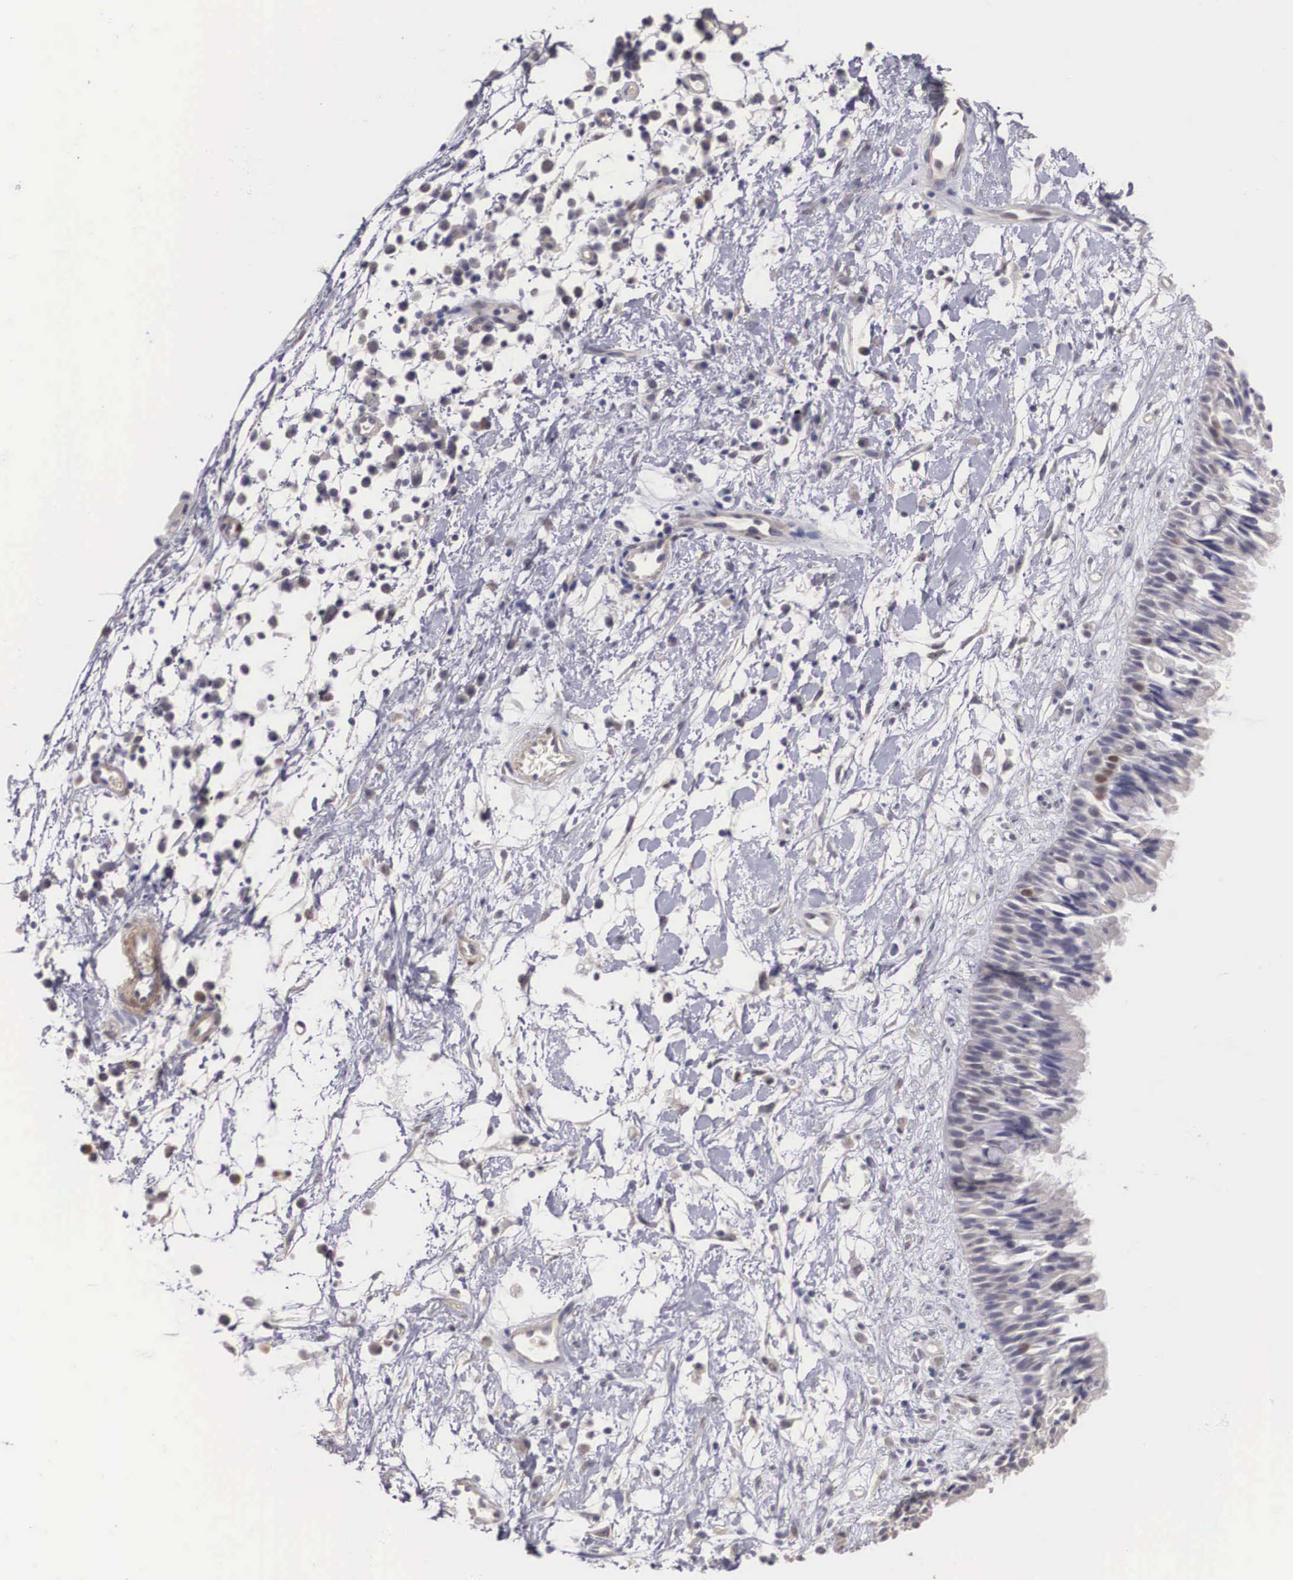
{"staining": {"intensity": "negative", "quantity": "none", "location": "none"}, "tissue": "nasopharynx", "cell_type": "Respiratory epithelial cells", "image_type": "normal", "snomed": [{"axis": "morphology", "description": "Normal tissue, NOS"}, {"axis": "topography", "description": "Nasopharynx"}], "caption": "This histopathology image is of unremarkable nasopharynx stained with immunohistochemistry to label a protein in brown with the nuclei are counter-stained blue. There is no expression in respiratory epithelial cells.", "gene": "ENOX2", "patient": {"sex": "male", "age": 13}}